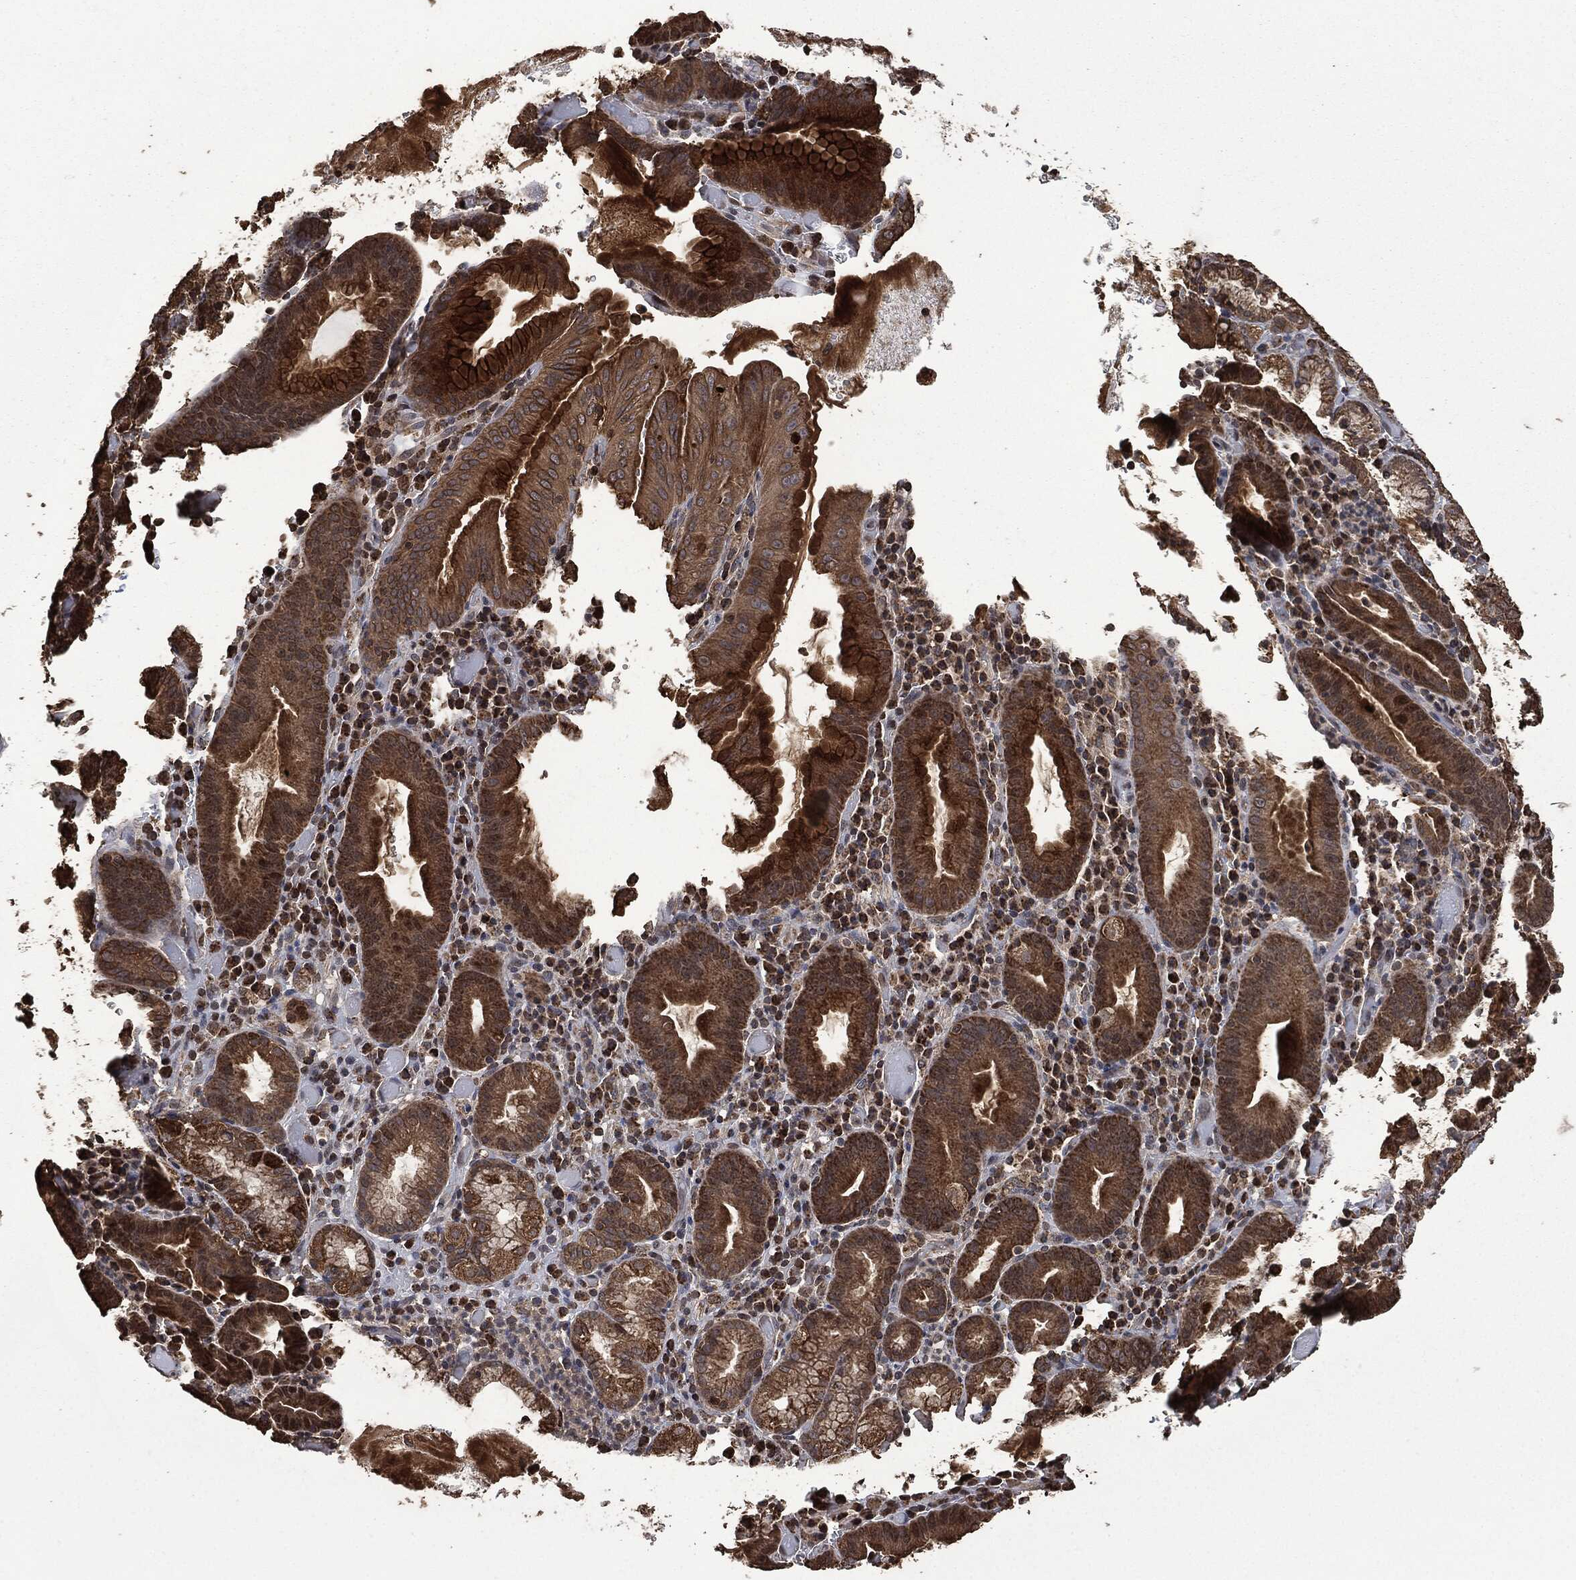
{"staining": {"intensity": "moderate", "quantity": ">75%", "location": "cytoplasmic/membranous"}, "tissue": "stomach cancer", "cell_type": "Tumor cells", "image_type": "cancer", "snomed": [{"axis": "morphology", "description": "Adenocarcinoma, NOS"}, {"axis": "topography", "description": "Stomach"}], "caption": "Tumor cells display moderate cytoplasmic/membranous expression in about >75% of cells in stomach adenocarcinoma. The staining was performed using DAB to visualize the protein expression in brown, while the nuclei were stained in blue with hematoxylin (Magnification: 20x).", "gene": "LIG3", "patient": {"sex": "male", "age": 79}}